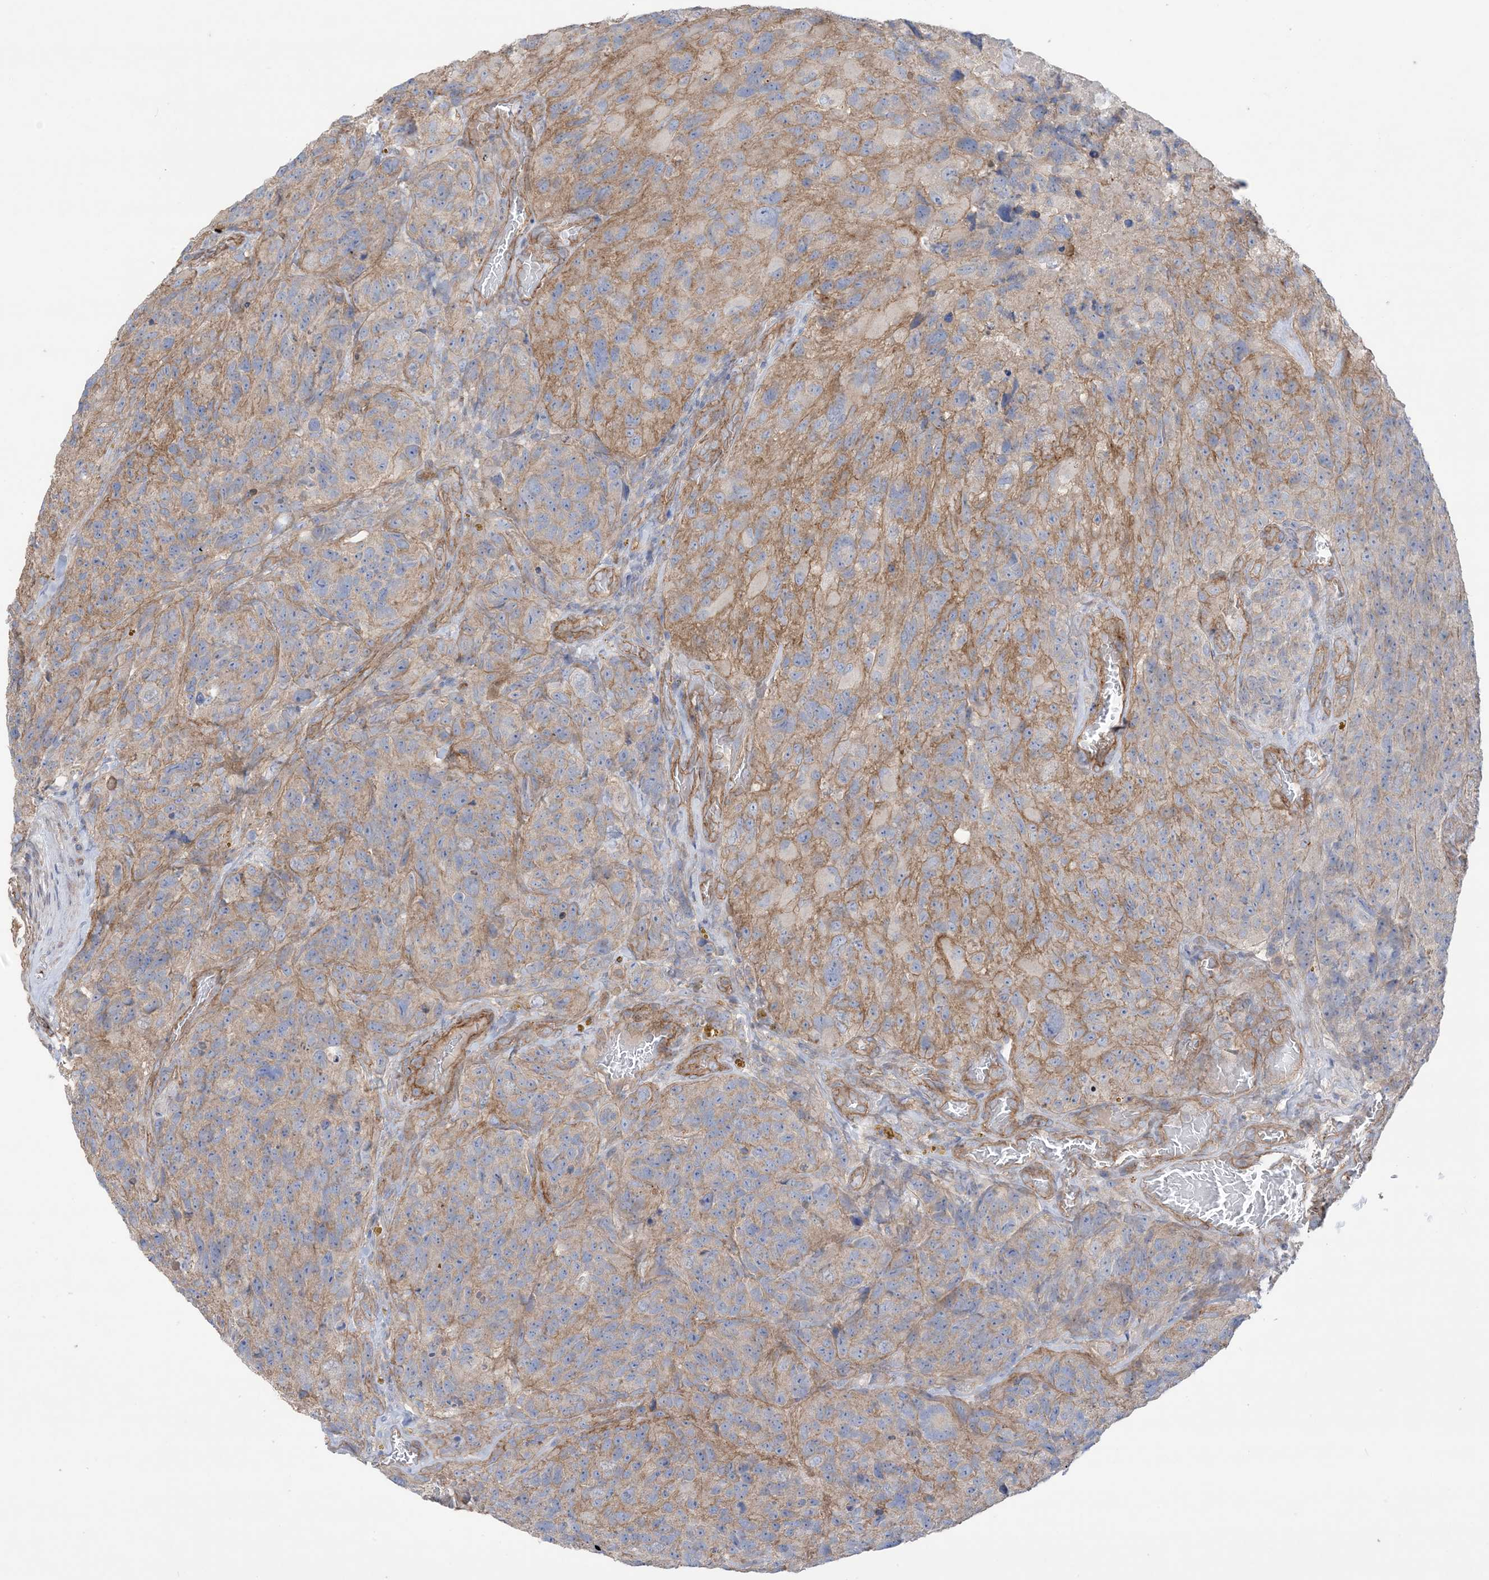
{"staining": {"intensity": "weak", "quantity": "<25%", "location": "cytoplasmic/membranous"}, "tissue": "glioma", "cell_type": "Tumor cells", "image_type": "cancer", "snomed": [{"axis": "morphology", "description": "Glioma, malignant, High grade"}, {"axis": "topography", "description": "Brain"}], "caption": "Tumor cells are negative for brown protein staining in high-grade glioma (malignant). (DAB IHC visualized using brightfield microscopy, high magnification).", "gene": "CCNY", "patient": {"sex": "male", "age": 69}}